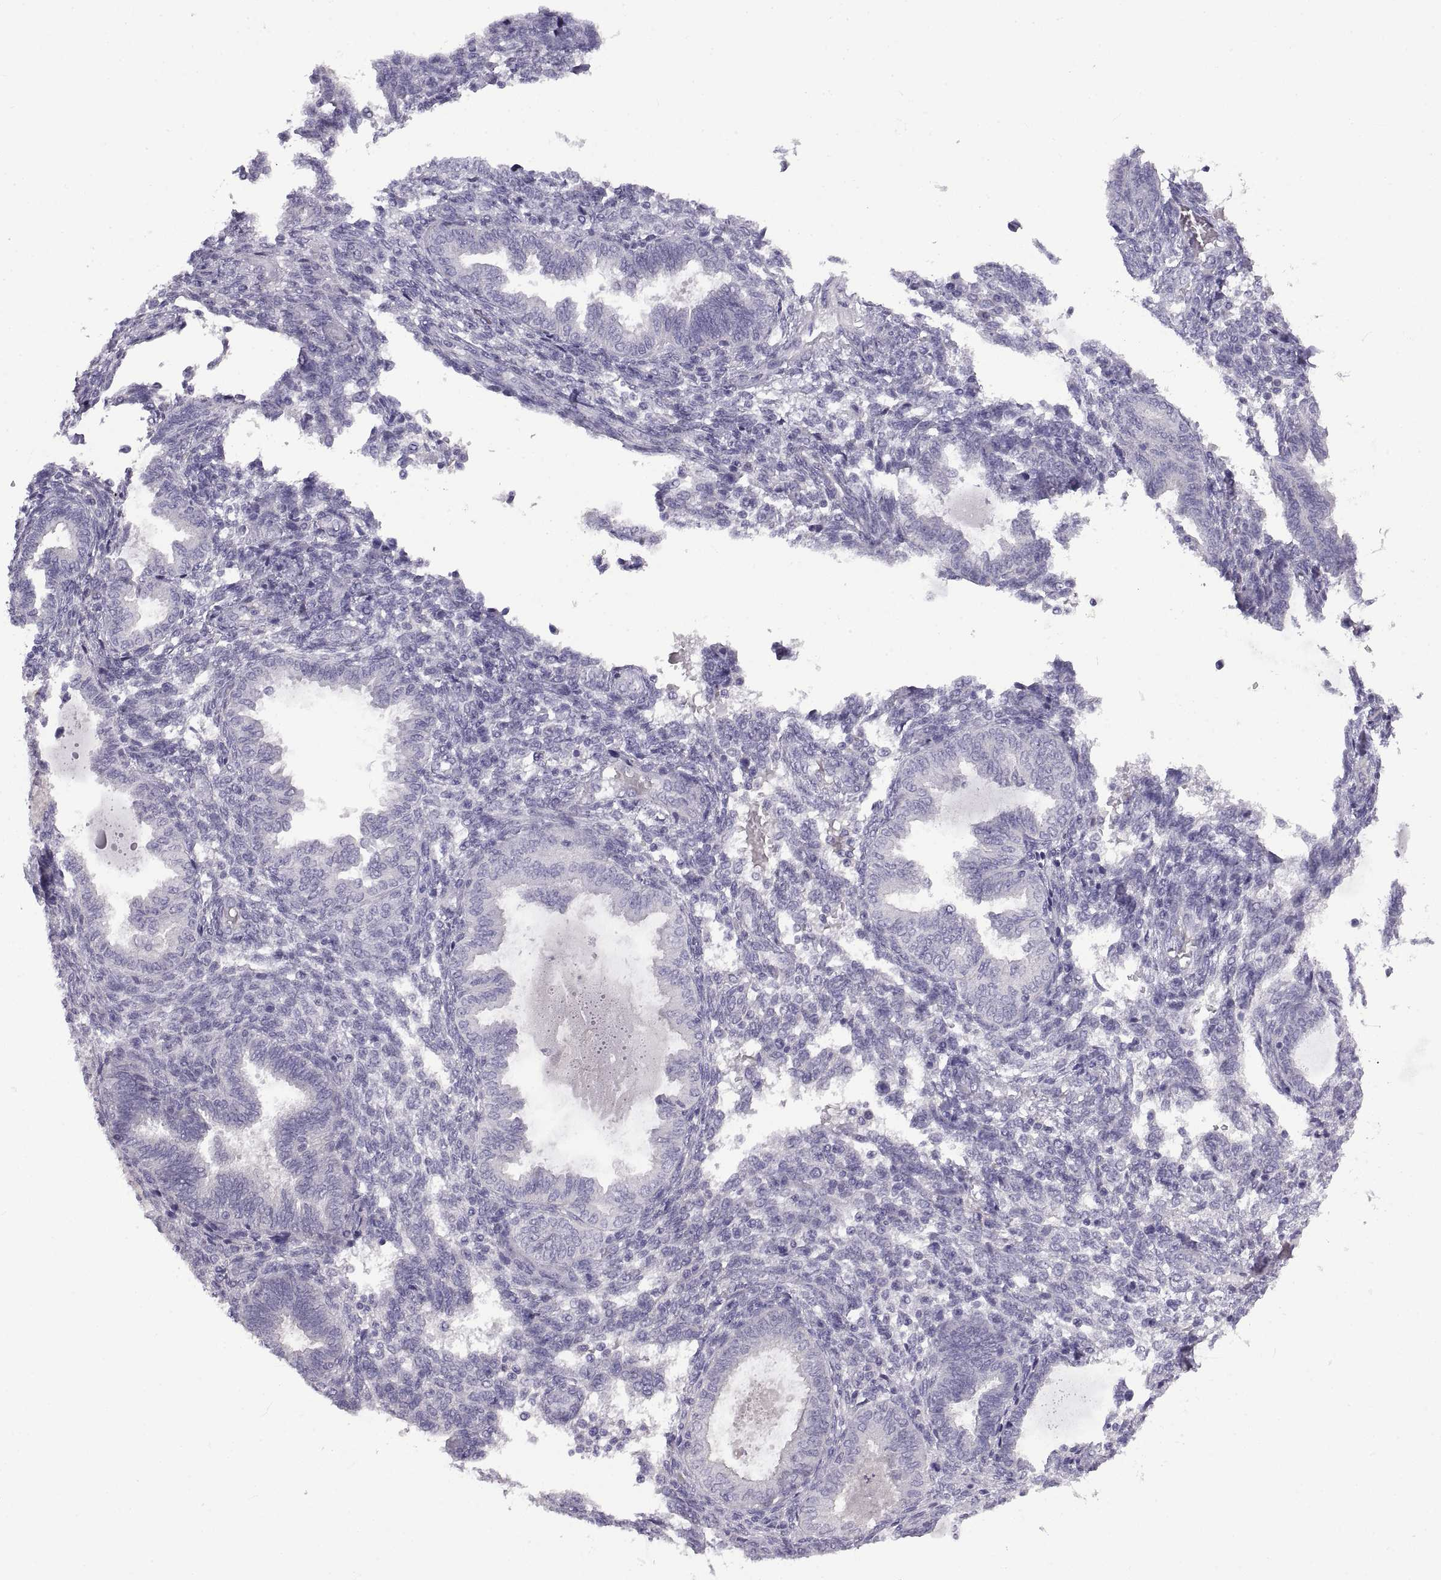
{"staining": {"intensity": "negative", "quantity": "none", "location": "none"}, "tissue": "endometrium", "cell_type": "Cells in endometrial stroma", "image_type": "normal", "snomed": [{"axis": "morphology", "description": "Normal tissue, NOS"}, {"axis": "topography", "description": "Endometrium"}], "caption": "Immunohistochemical staining of unremarkable endometrium shows no significant expression in cells in endometrial stroma.", "gene": "CRYBB3", "patient": {"sex": "female", "age": 42}}